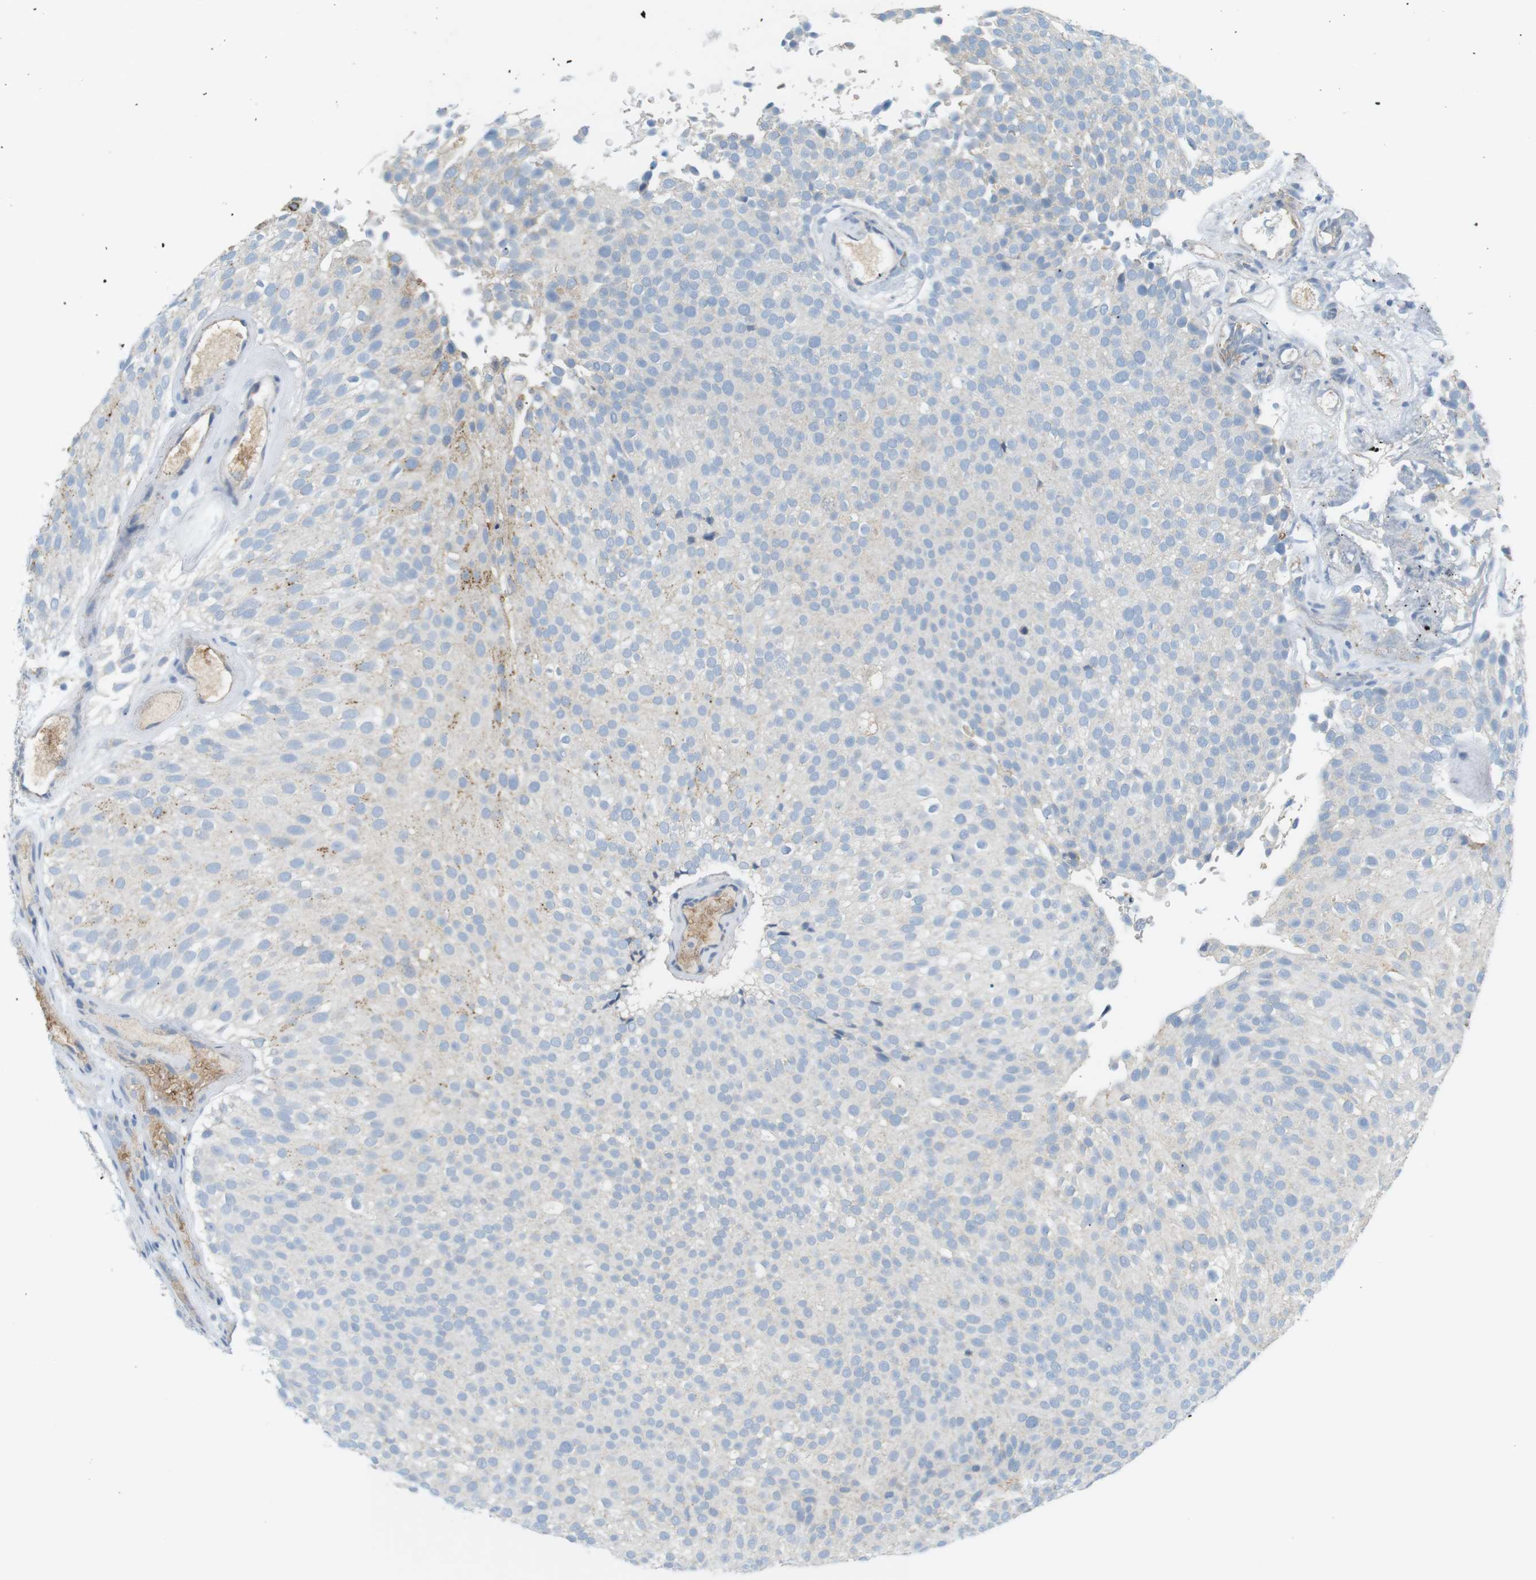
{"staining": {"intensity": "negative", "quantity": "none", "location": "none"}, "tissue": "urothelial cancer", "cell_type": "Tumor cells", "image_type": "cancer", "snomed": [{"axis": "morphology", "description": "Urothelial carcinoma, Low grade"}, {"axis": "topography", "description": "Urinary bladder"}], "caption": "This is an IHC histopathology image of urothelial cancer. There is no staining in tumor cells.", "gene": "VAMP1", "patient": {"sex": "male", "age": 78}}